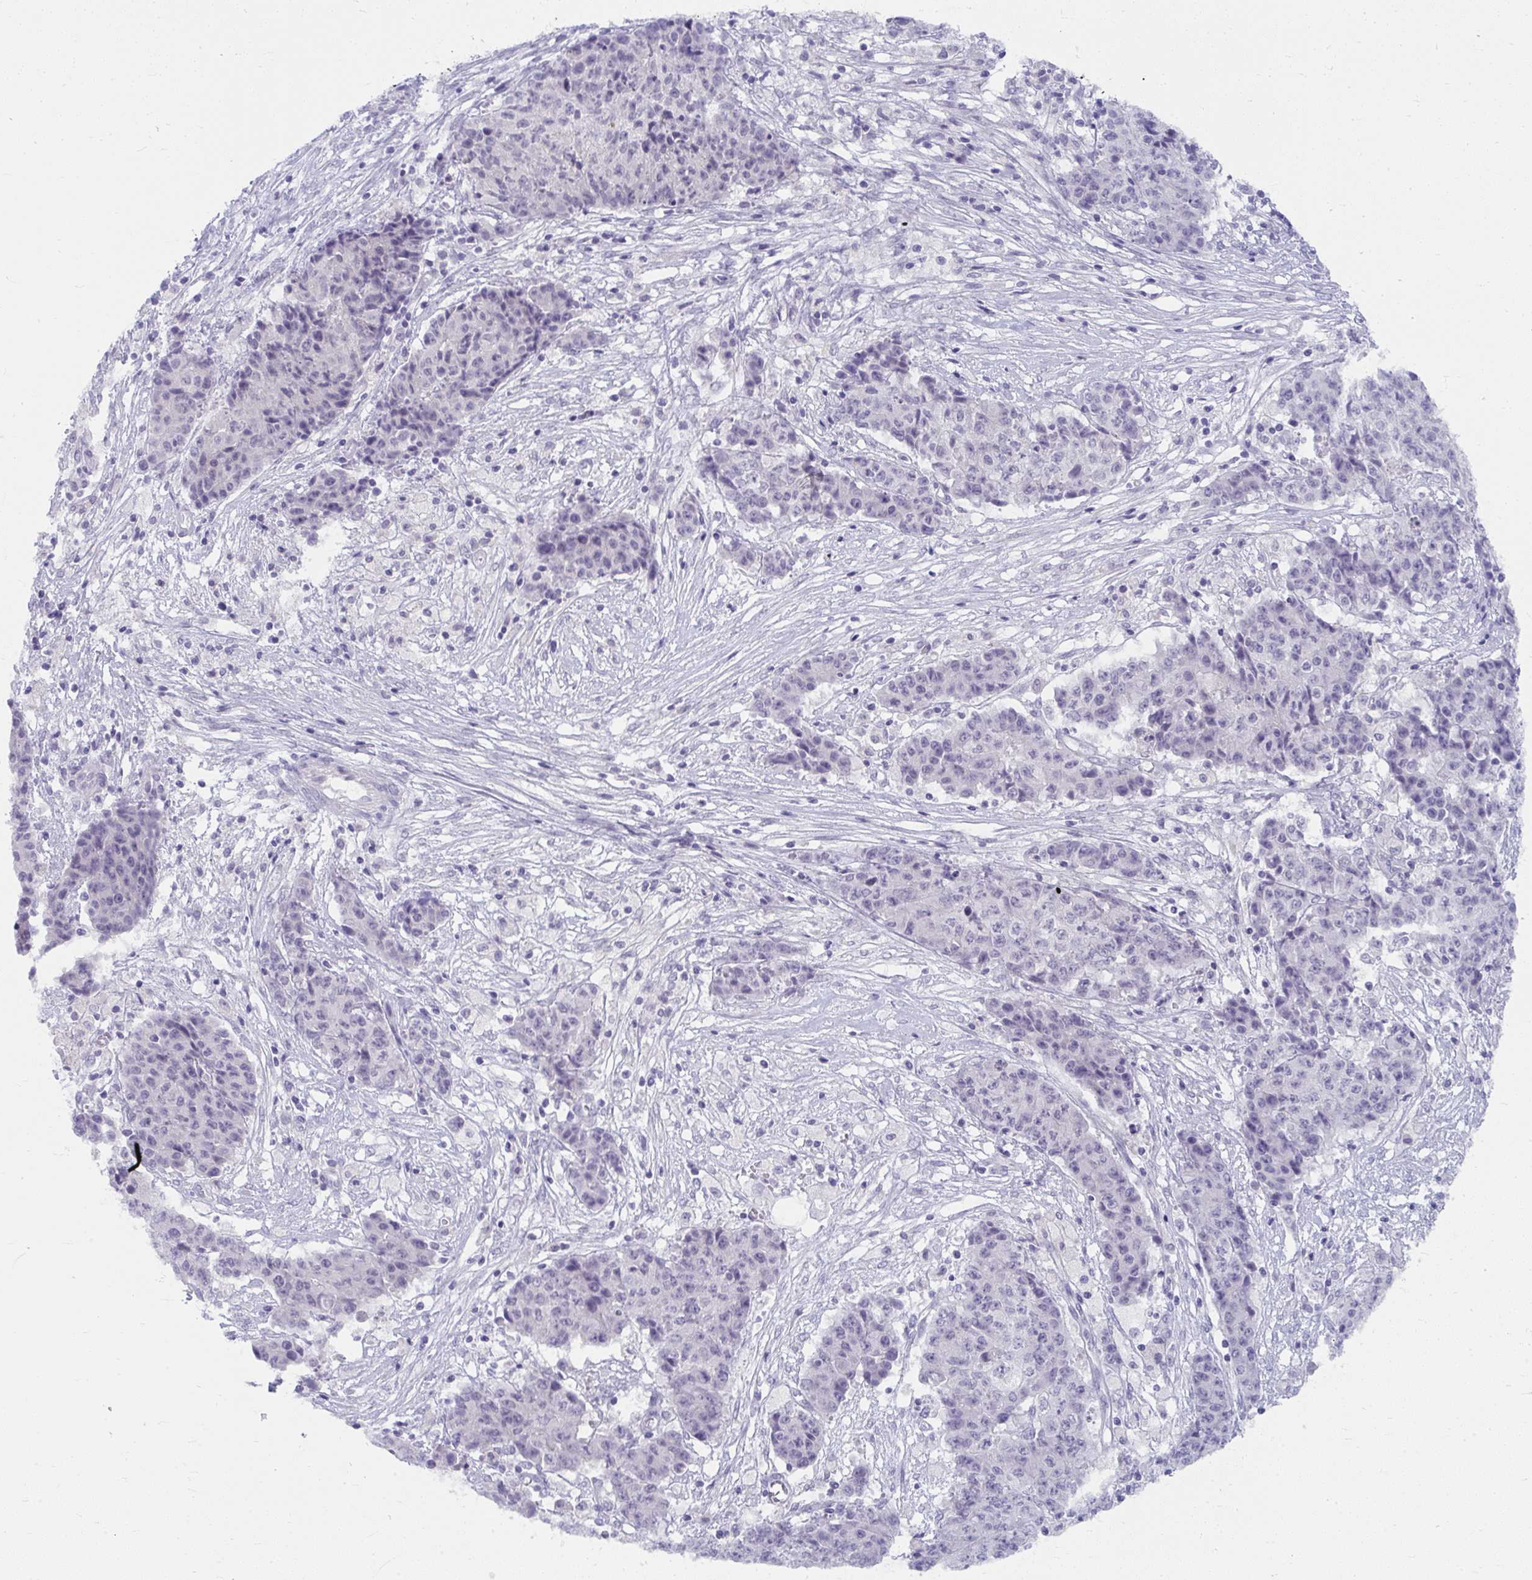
{"staining": {"intensity": "negative", "quantity": "none", "location": "none"}, "tissue": "ovarian cancer", "cell_type": "Tumor cells", "image_type": "cancer", "snomed": [{"axis": "morphology", "description": "Carcinoma, endometroid"}, {"axis": "topography", "description": "Ovary"}], "caption": "DAB (3,3'-diaminobenzidine) immunohistochemical staining of human ovarian cancer demonstrates no significant positivity in tumor cells.", "gene": "UGT3A2", "patient": {"sex": "female", "age": 42}}